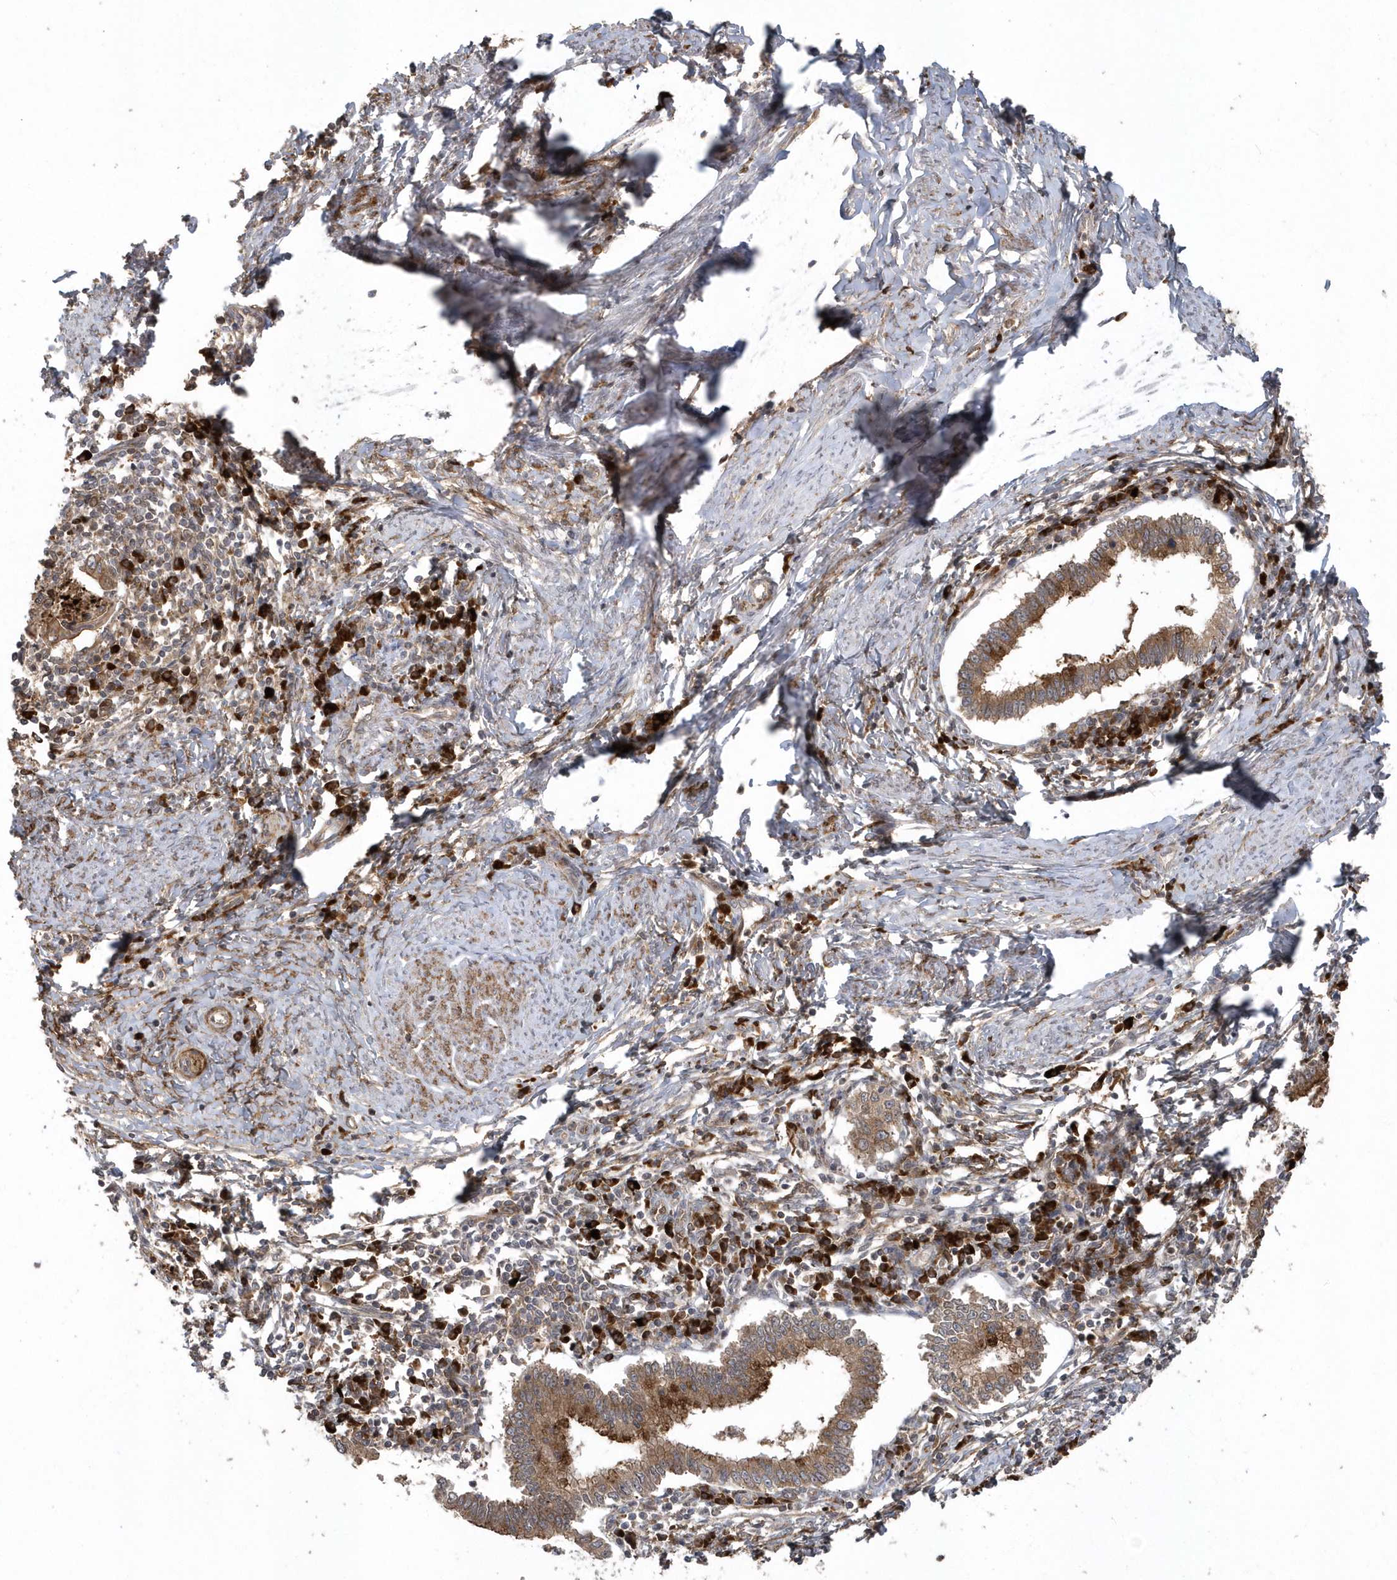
{"staining": {"intensity": "moderate", "quantity": ">75%", "location": "cytoplasmic/membranous"}, "tissue": "cervical cancer", "cell_type": "Tumor cells", "image_type": "cancer", "snomed": [{"axis": "morphology", "description": "Adenocarcinoma, NOS"}, {"axis": "topography", "description": "Cervix"}], "caption": "Human cervical cancer (adenocarcinoma) stained for a protein (brown) displays moderate cytoplasmic/membranous positive expression in approximately >75% of tumor cells.", "gene": "HERPUD1", "patient": {"sex": "female", "age": 36}}